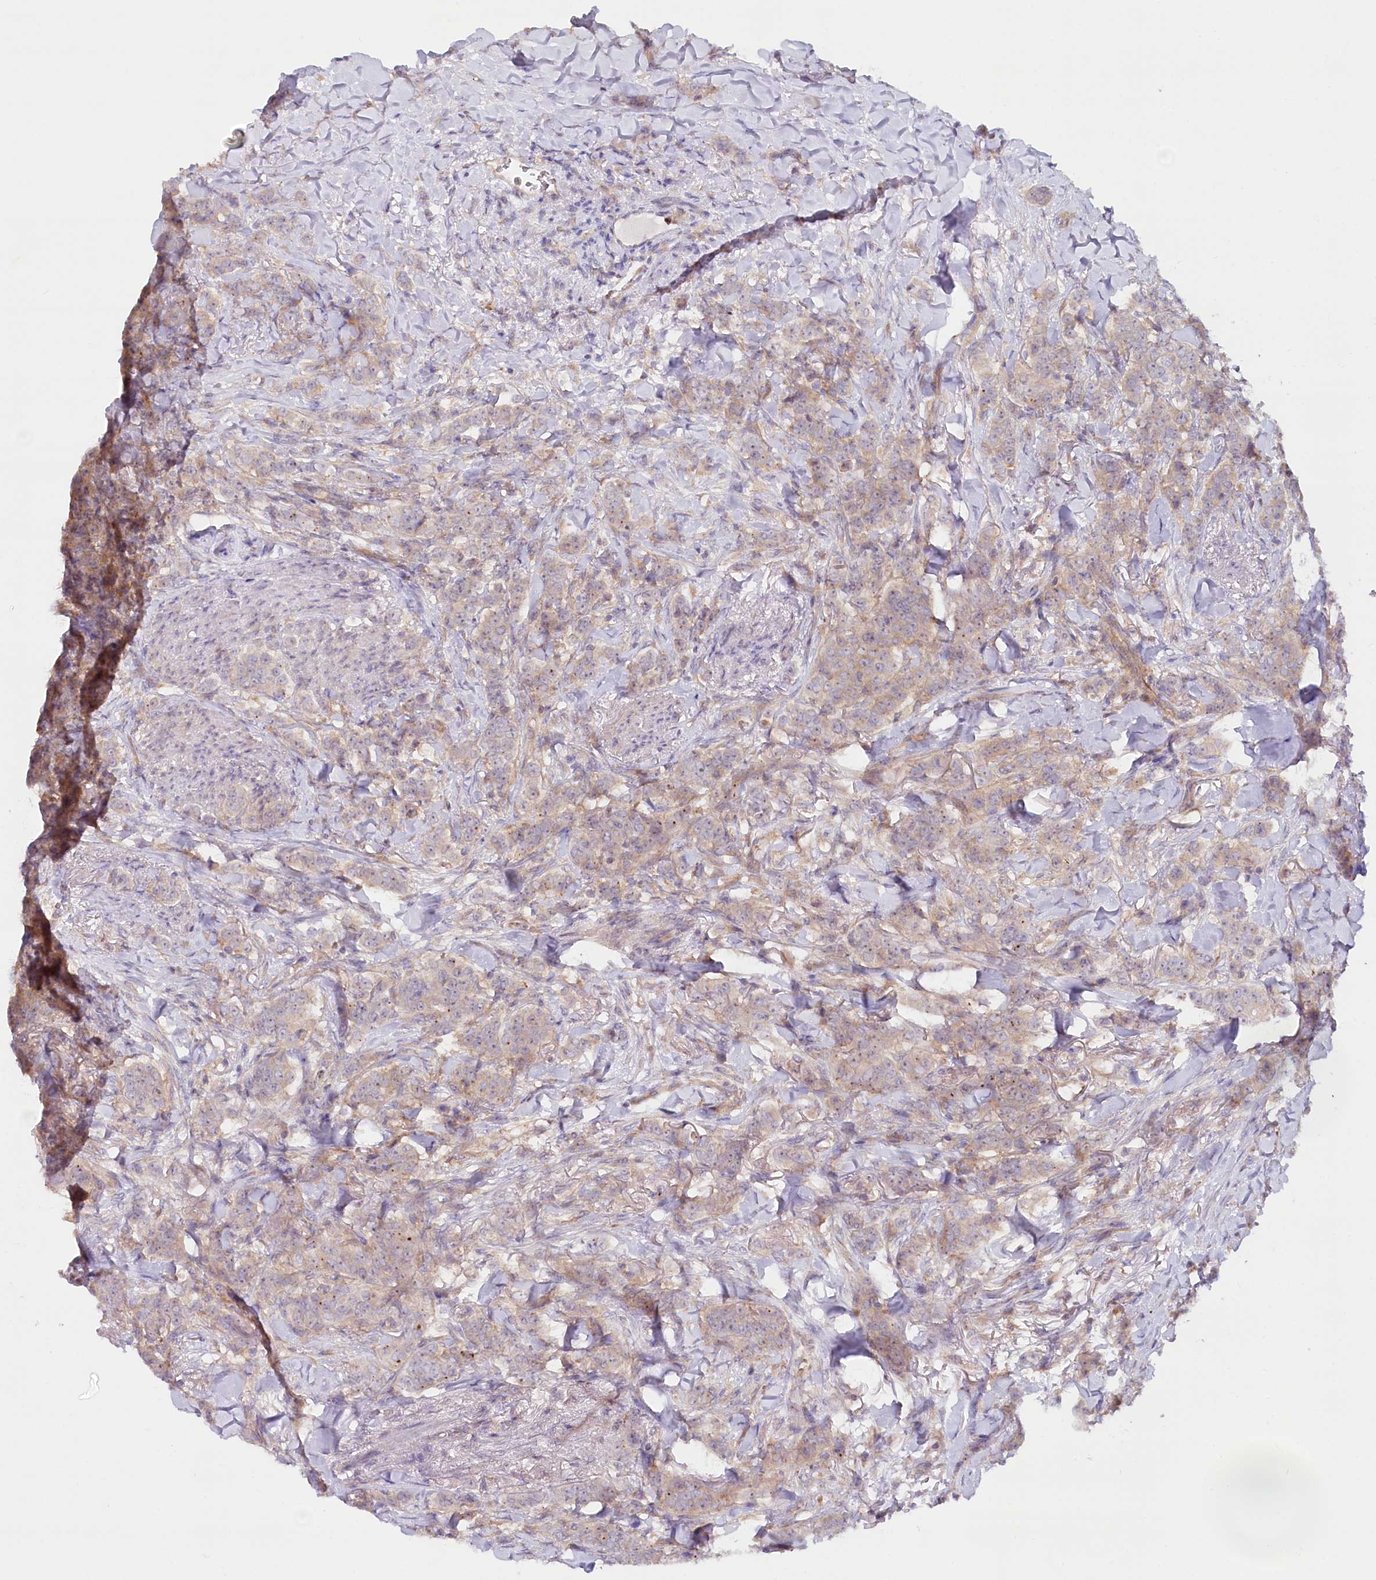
{"staining": {"intensity": "weak", "quantity": ">75%", "location": "cytoplasmic/membranous"}, "tissue": "breast cancer", "cell_type": "Tumor cells", "image_type": "cancer", "snomed": [{"axis": "morphology", "description": "Duct carcinoma"}, {"axis": "topography", "description": "Breast"}], "caption": "Human breast cancer (intraductal carcinoma) stained for a protein (brown) reveals weak cytoplasmic/membranous positive staining in approximately >75% of tumor cells.", "gene": "TNIP1", "patient": {"sex": "female", "age": 40}}